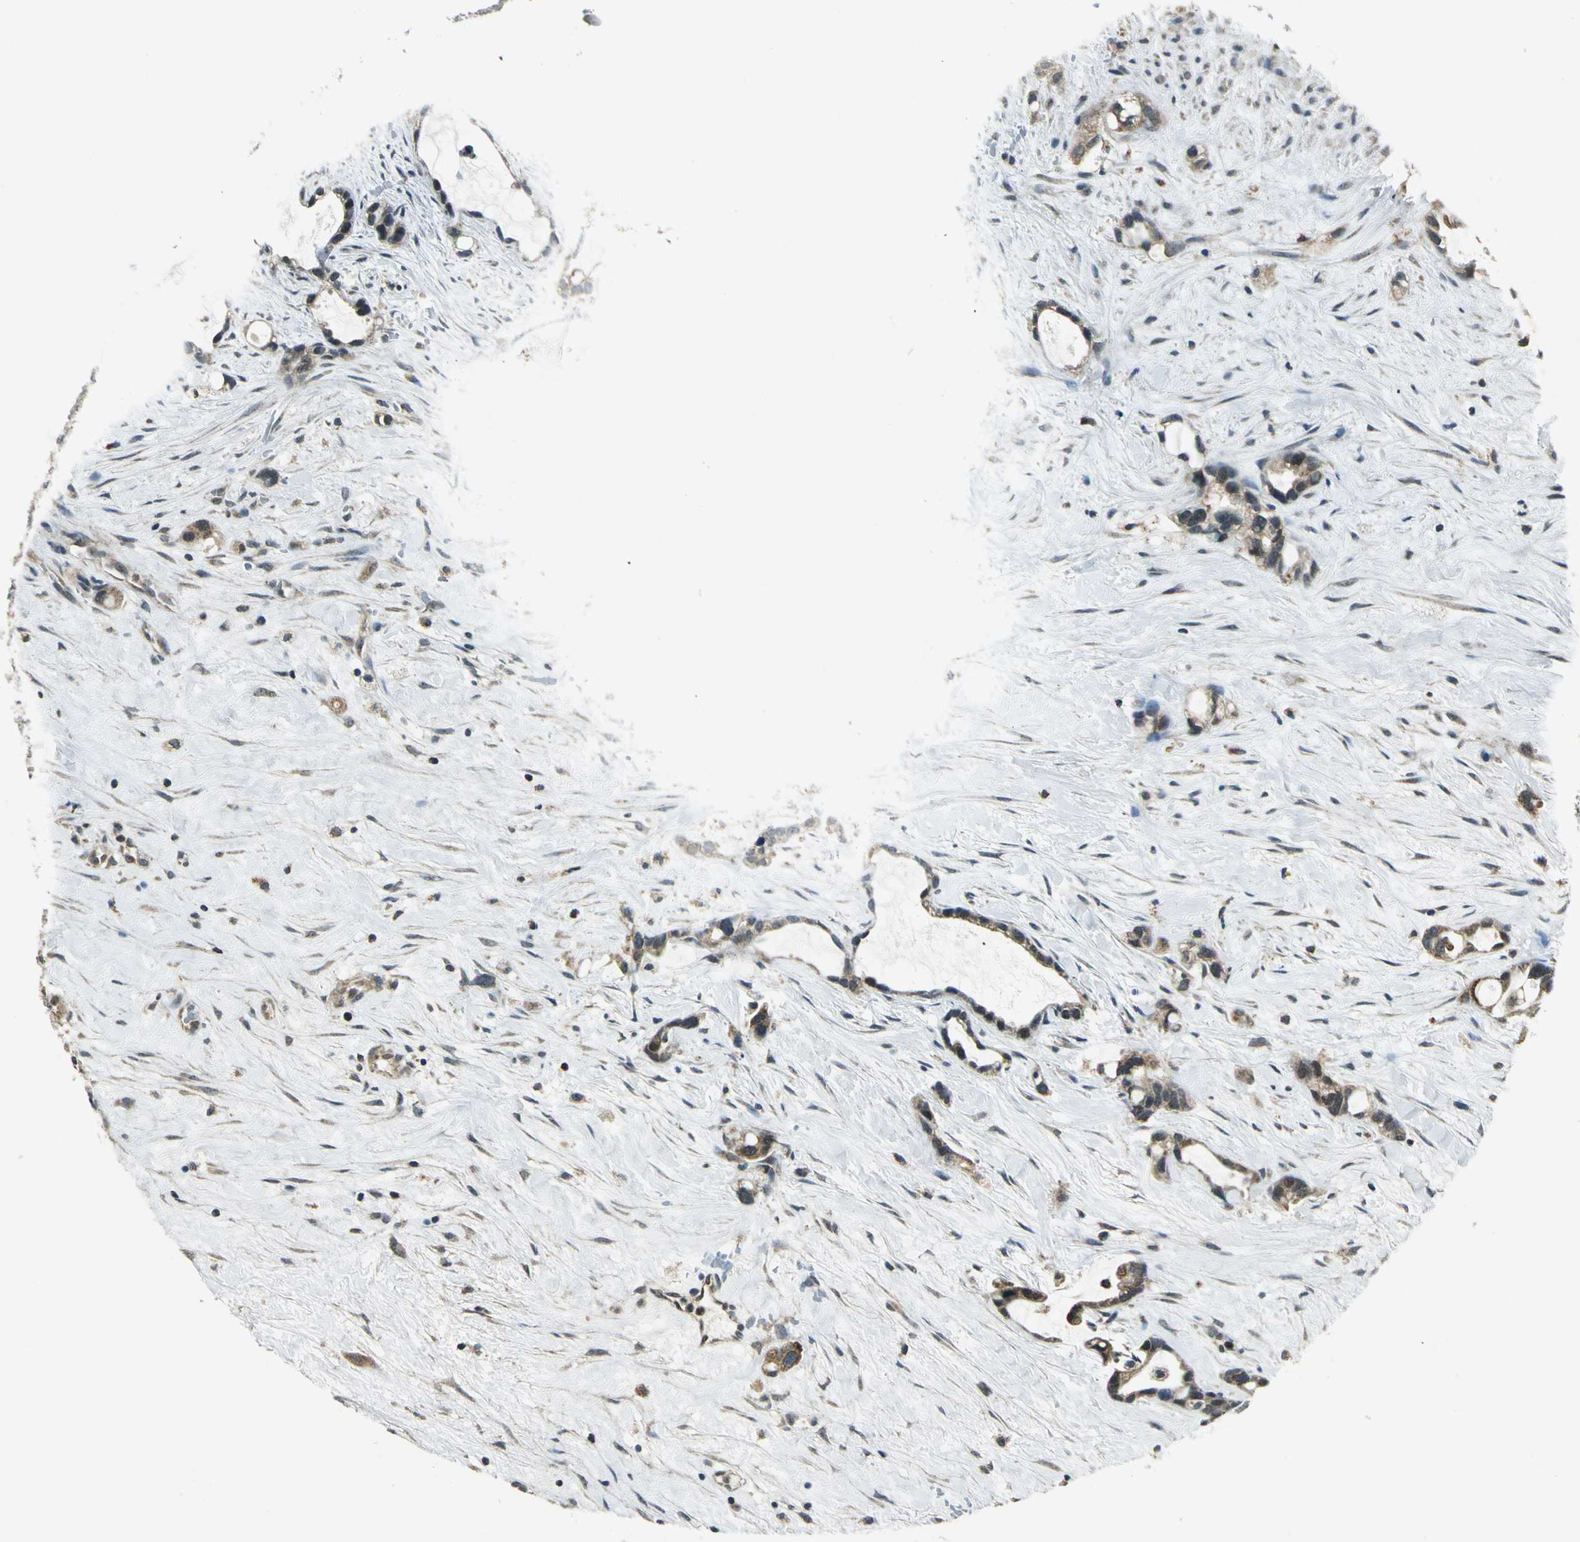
{"staining": {"intensity": "moderate", "quantity": ">75%", "location": "cytoplasmic/membranous,nuclear"}, "tissue": "liver cancer", "cell_type": "Tumor cells", "image_type": "cancer", "snomed": [{"axis": "morphology", "description": "Cholangiocarcinoma"}, {"axis": "topography", "description": "Liver"}], "caption": "This image demonstrates immunohistochemistry staining of human liver cholangiocarcinoma, with medium moderate cytoplasmic/membranous and nuclear expression in about >75% of tumor cells.", "gene": "NUDT2", "patient": {"sex": "female", "age": 65}}